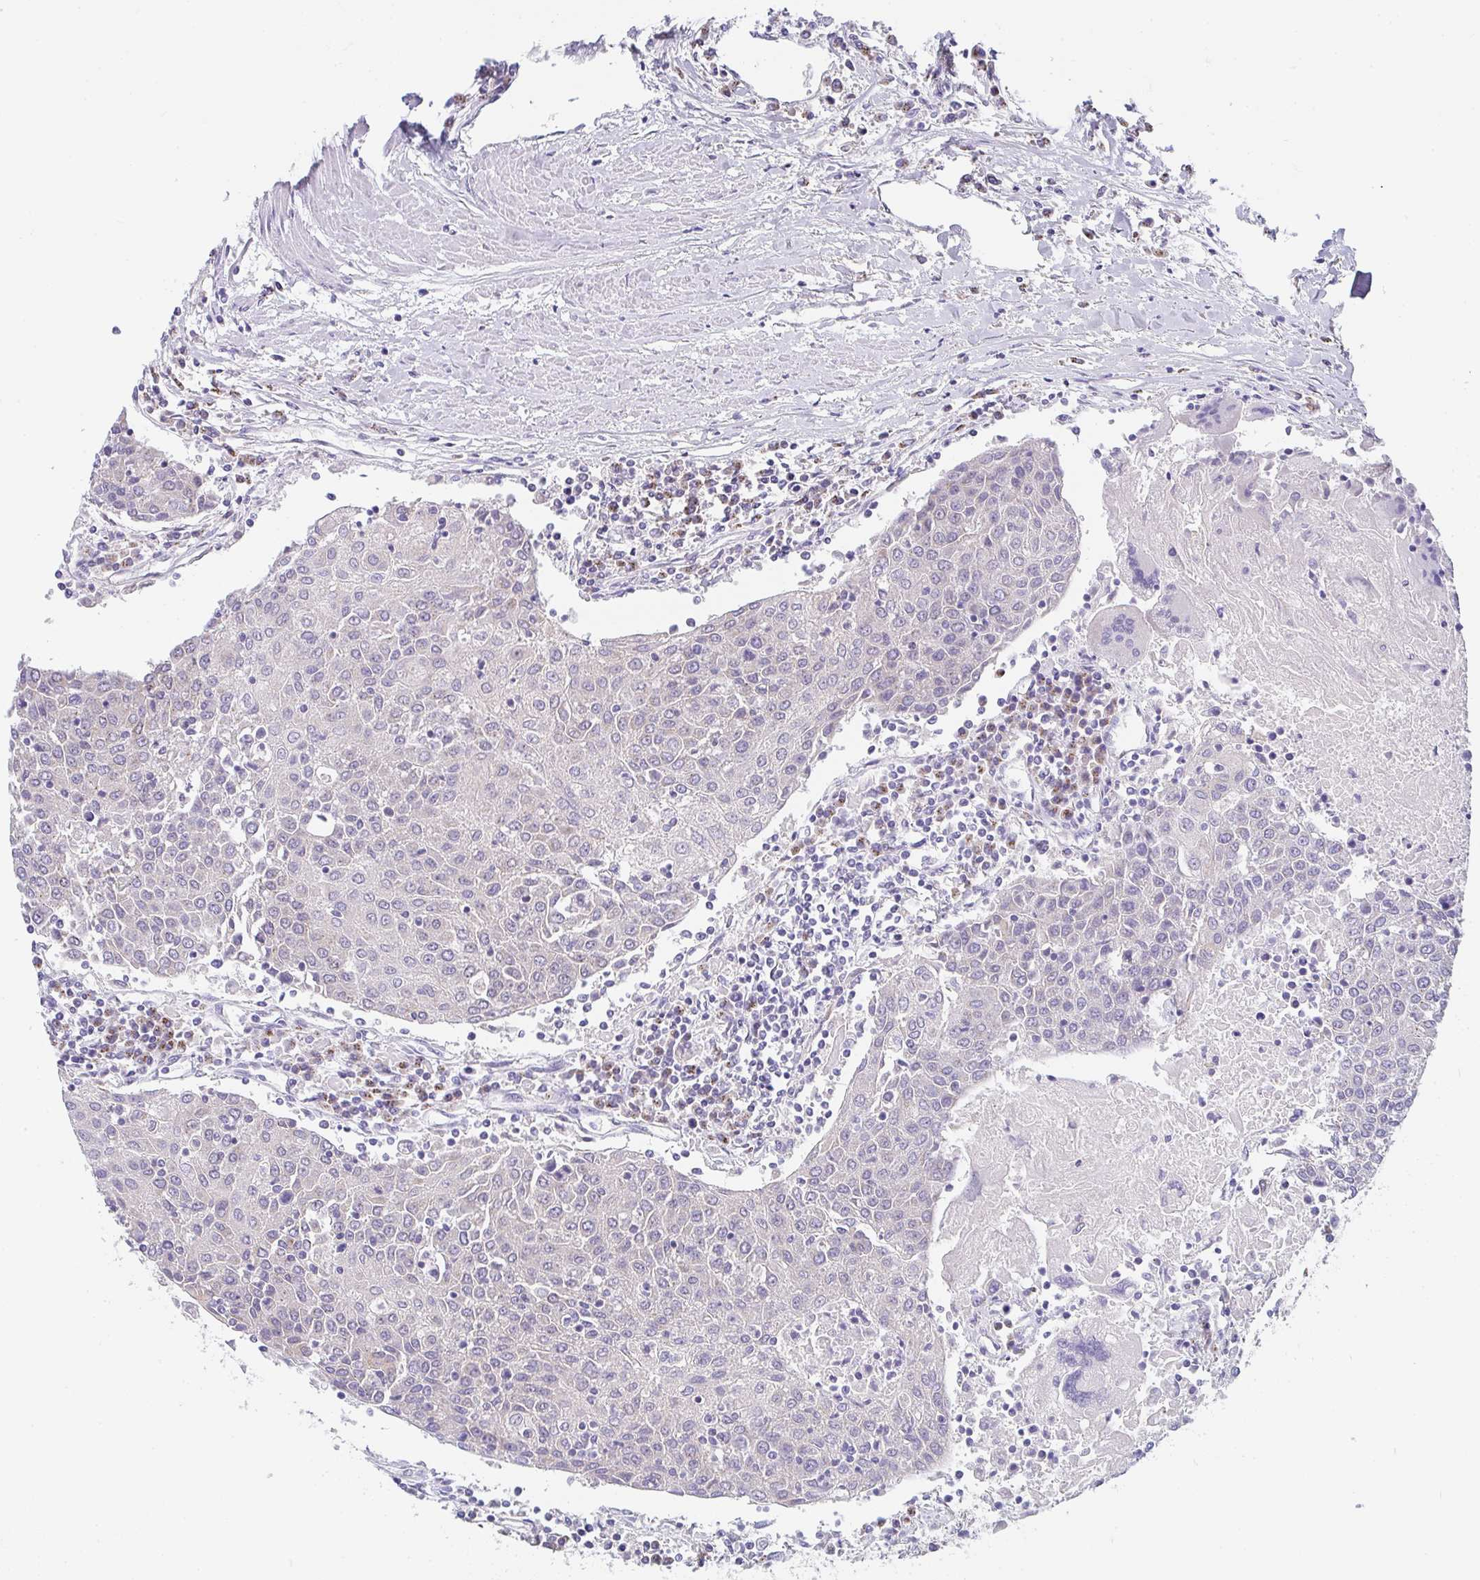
{"staining": {"intensity": "negative", "quantity": "none", "location": "none"}, "tissue": "urothelial cancer", "cell_type": "Tumor cells", "image_type": "cancer", "snomed": [{"axis": "morphology", "description": "Urothelial carcinoma, High grade"}, {"axis": "topography", "description": "Urinary bladder"}], "caption": "This micrograph is of urothelial cancer stained with IHC to label a protein in brown with the nuclei are counter-stained blue. There is no expression in tumor cells.", "gene": "PROSER3", "patient": {"sex": "female", "age": 85}}